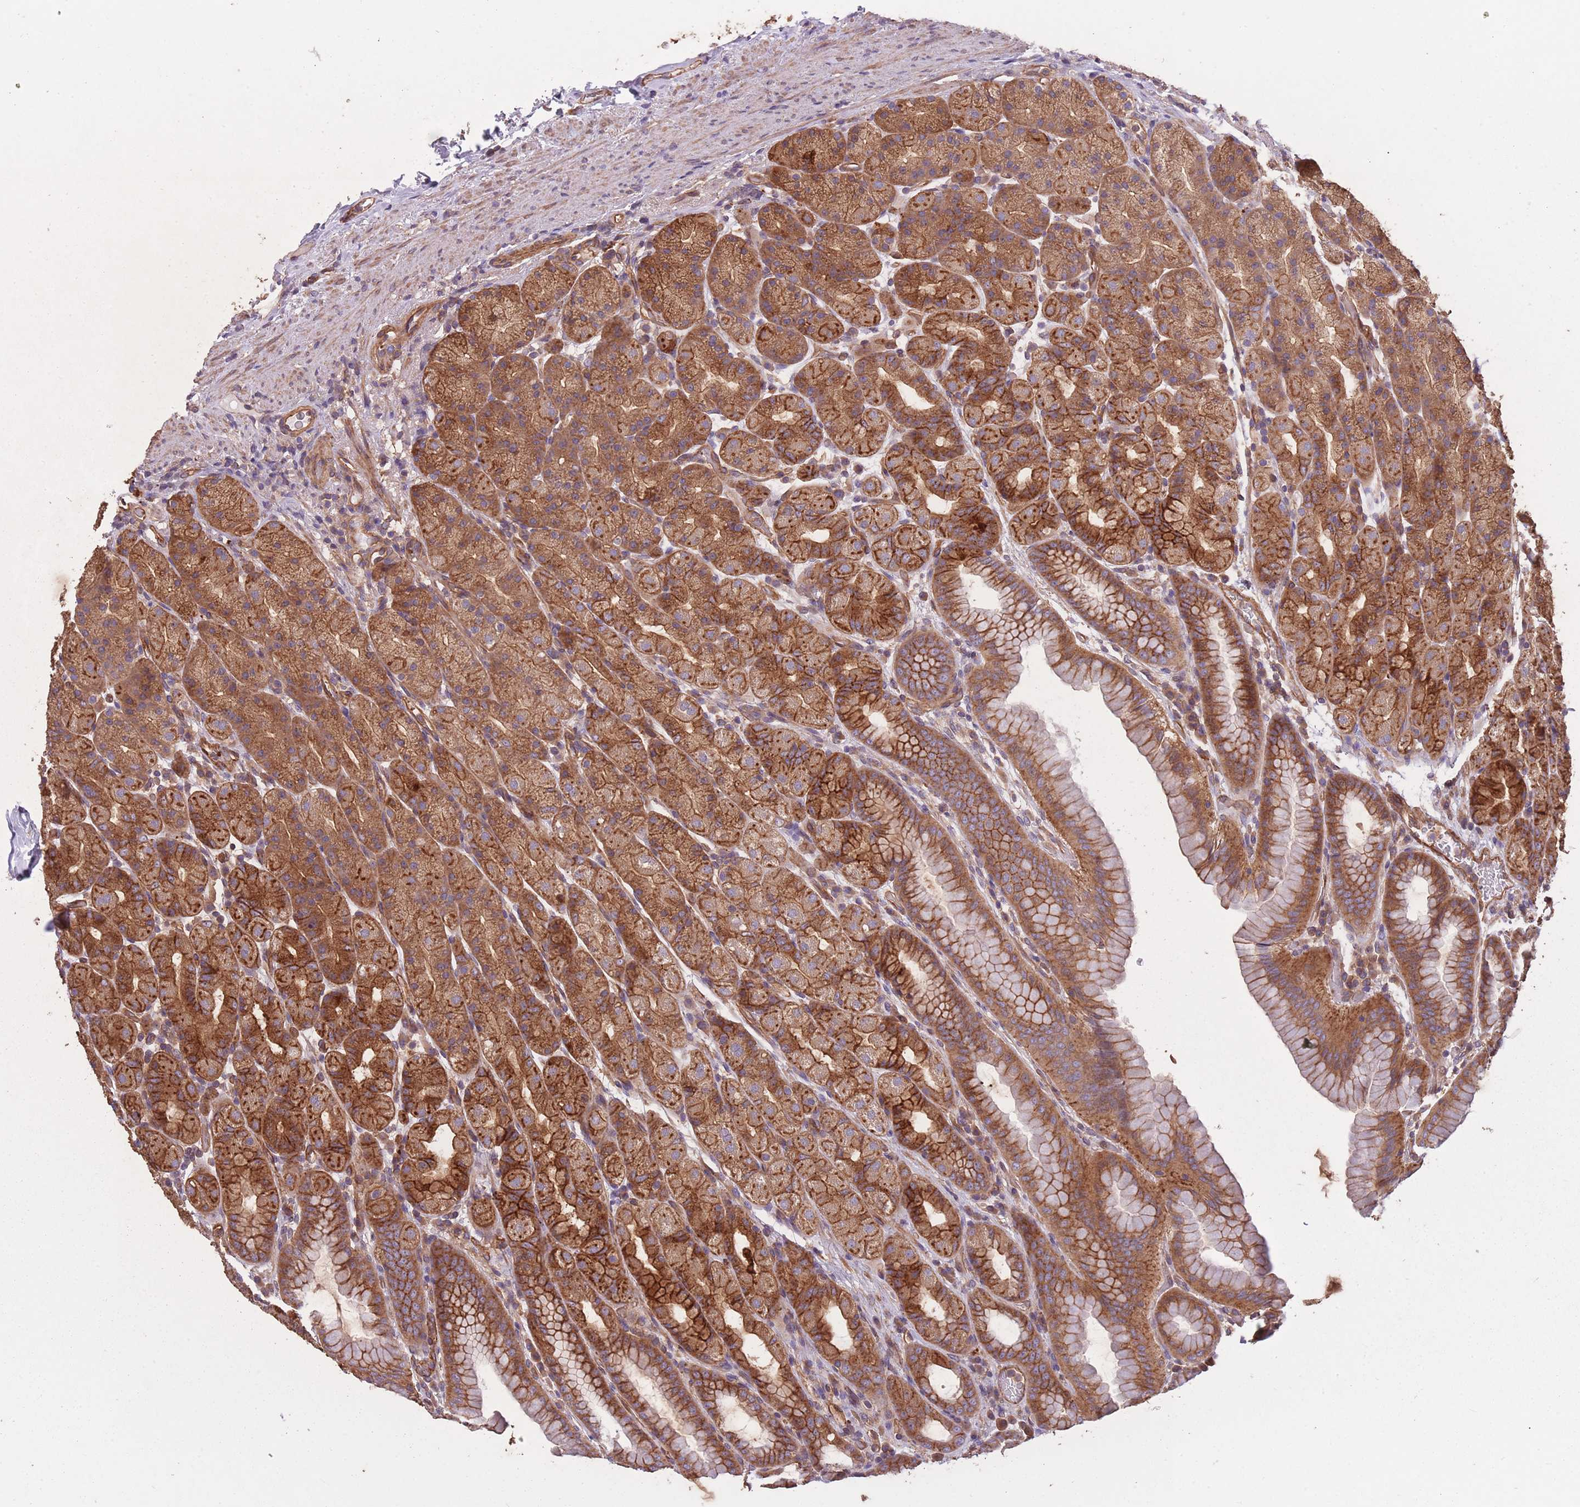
{"staining": {"intensity": "strong", "quantity": ">75%", "location": "cytoplasmic/membranous"}, "tissue": "stomach", "cell_type": "Glandular cells", "image_type": "normal", "snomed": [{"axis": "morphology", "description": "Normal tissue, NOS"}, {"axis": "topography", "description": "Stomach, upper"}, {"axis": "topography", "description": "Stomach"}], "caption": "Immunohistochemistry (IHC) image of benign human stomach stained for a protein (brown), which displays high levels of strong cytoplasmic/membranous staining in approximately >75% of glandular cells.", "gene": "ARMH3", "patient": {"sex": "male", "age": 68}}